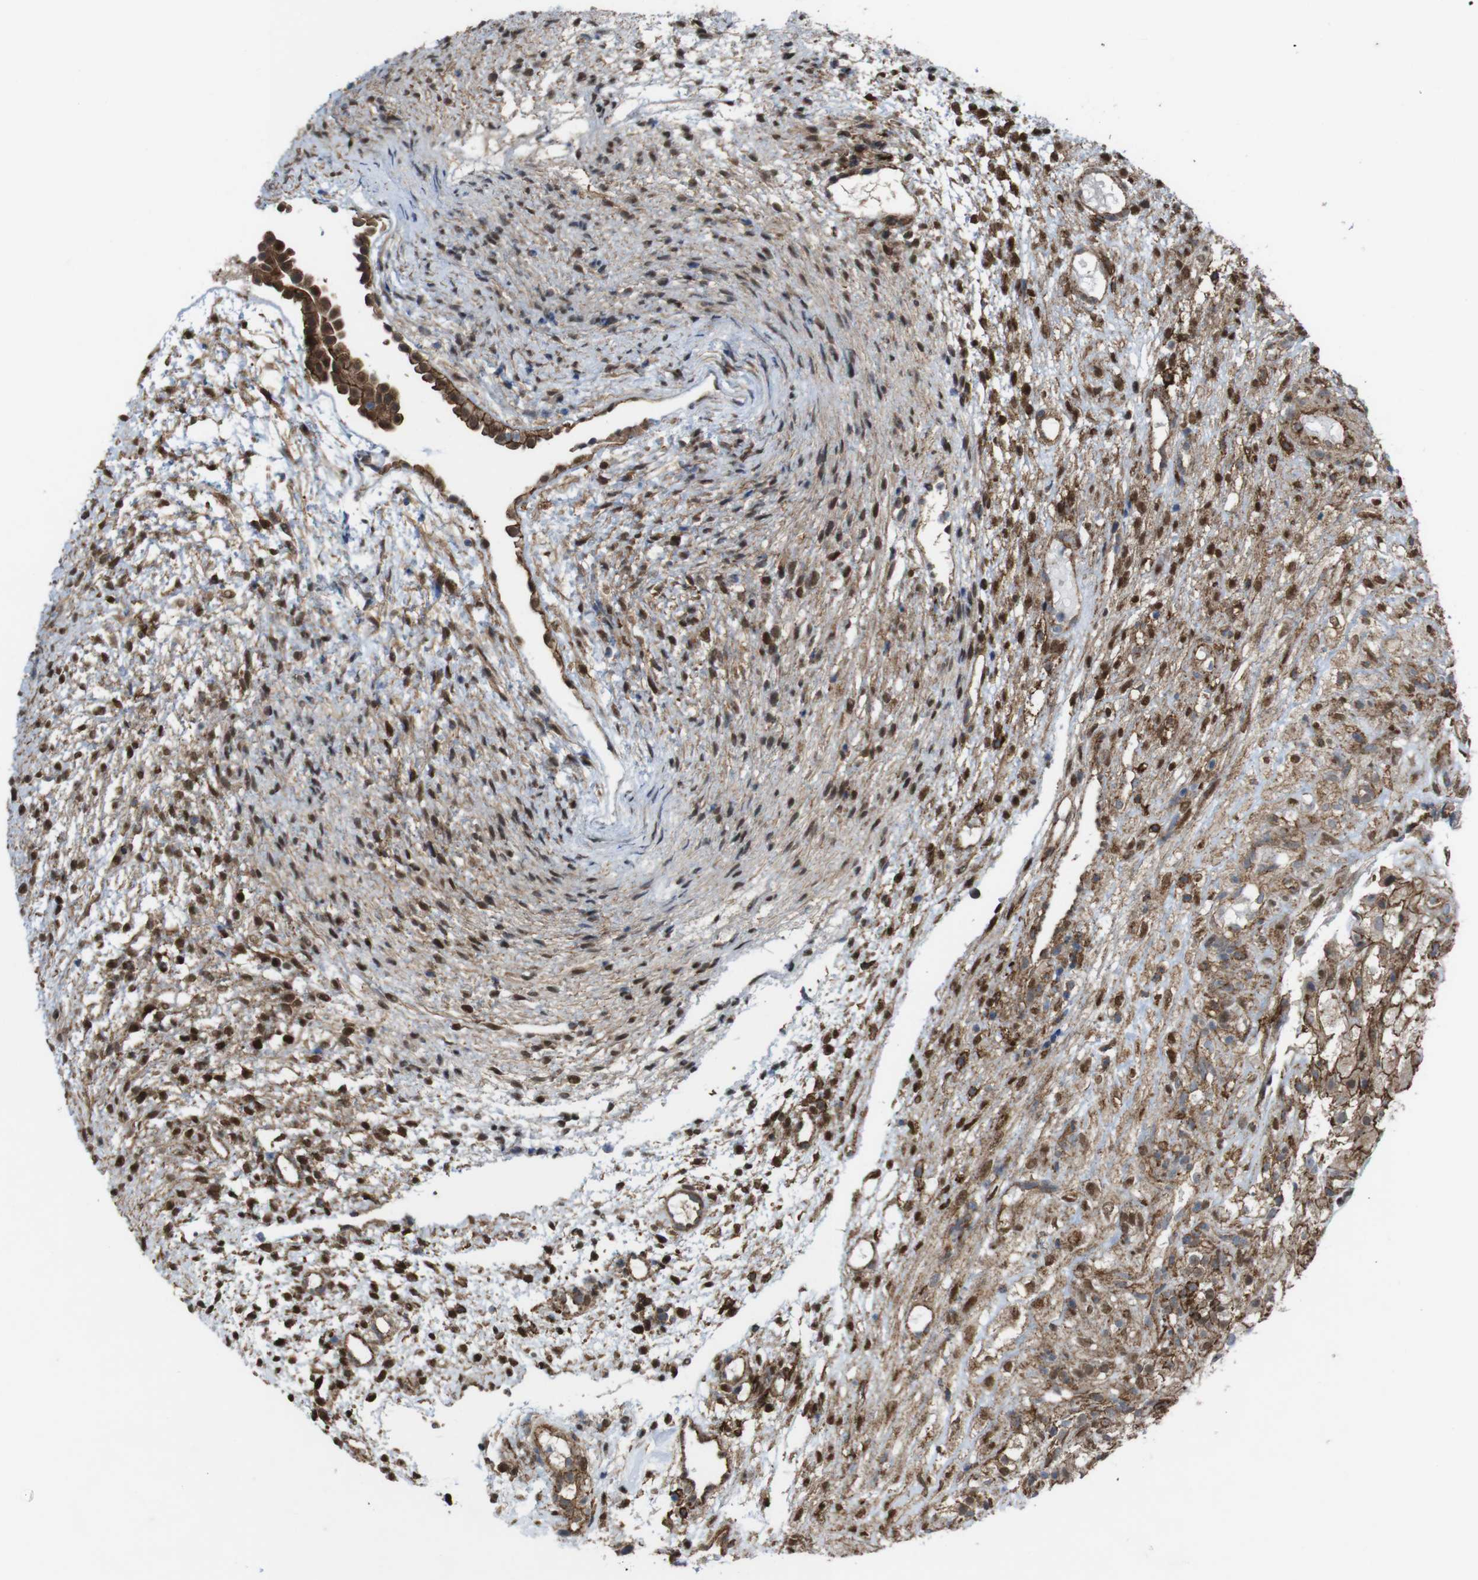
{"staining": {"intensity": "moderate", "quantity": ">75%", "location": "cytoplasmic/membranous,nuclear"}, "tissue": "ovary", "cell_type": "Ovarian stroma cells", "image_type": "normal", "snomed": [{"axis": "morphology", "description": "Normal tissue, NOS"}, {"axis": "morphology", "description": "Cyst, NOS"}, {"axis": "topography", "description": "Ovary"}], "caption": "Immunohistochemical staining of benign ovary displays medium levels of moderate cytoplasmic/membranous,nuclear staining in approximately >75% of ovarian stroma cells.", "gene": "PTGER4", "patient": {"sex": "female", "age": 18}}